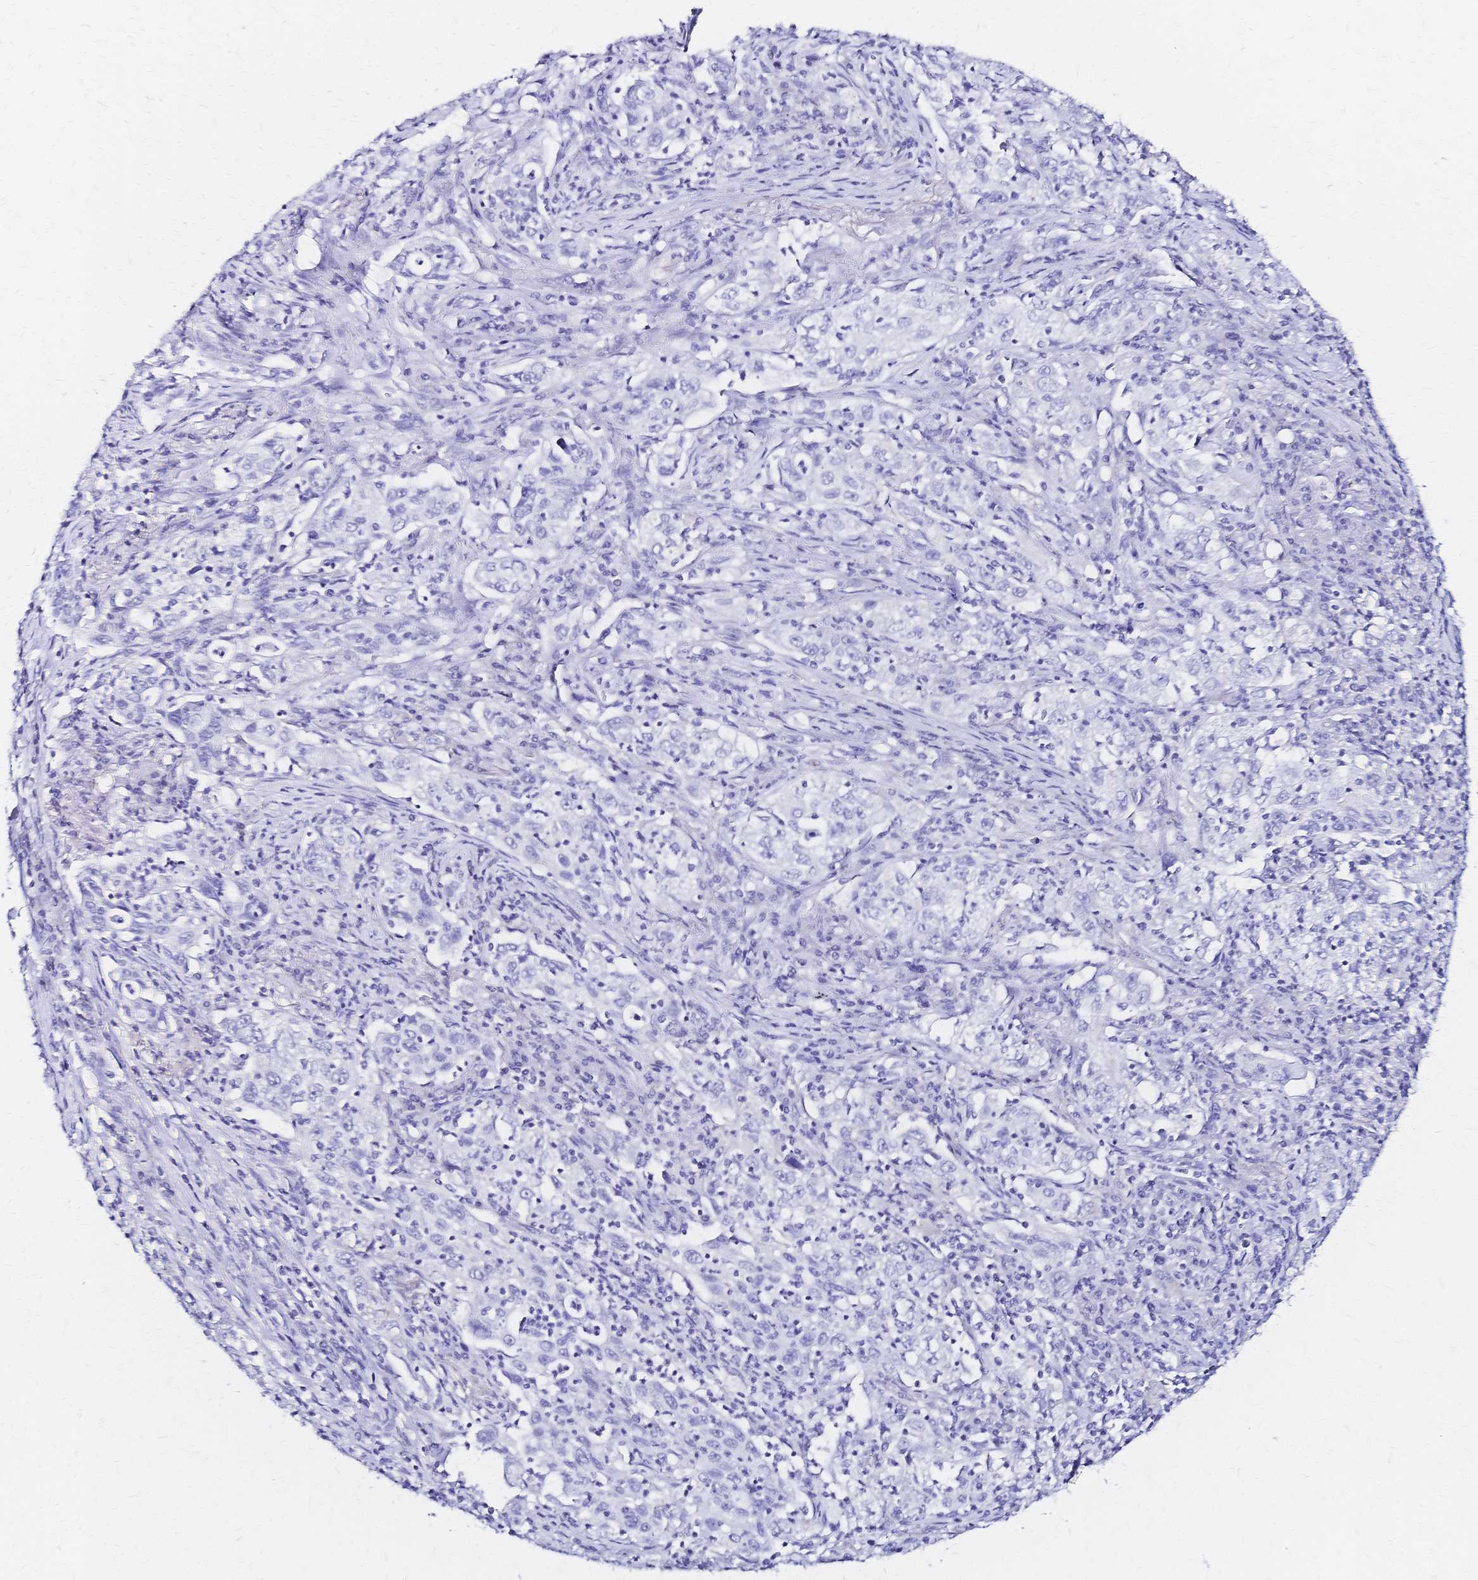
{"staining": {"intensity": "negative", "quantity": "none", "location": "none"}, "tissue": "lung cancer", "cell_type": "Tumor cells", "image_type": "cancer", "snomed": [{"axis": "morphology", "description": "Squamous cell carcinoma, NOS"}, {"axis": "topography", "description": "Lung"}], "caption": "Tumor cells are negative for brown protein staining in squamous cell carcinoma (lung). (Stains: DAB IHC with hematoxylin counter stain, Microscopy: brightfield microscopy at high magnification).", "gene": "SLC5A1", "patient": {"sex": "male", "age": 71}}